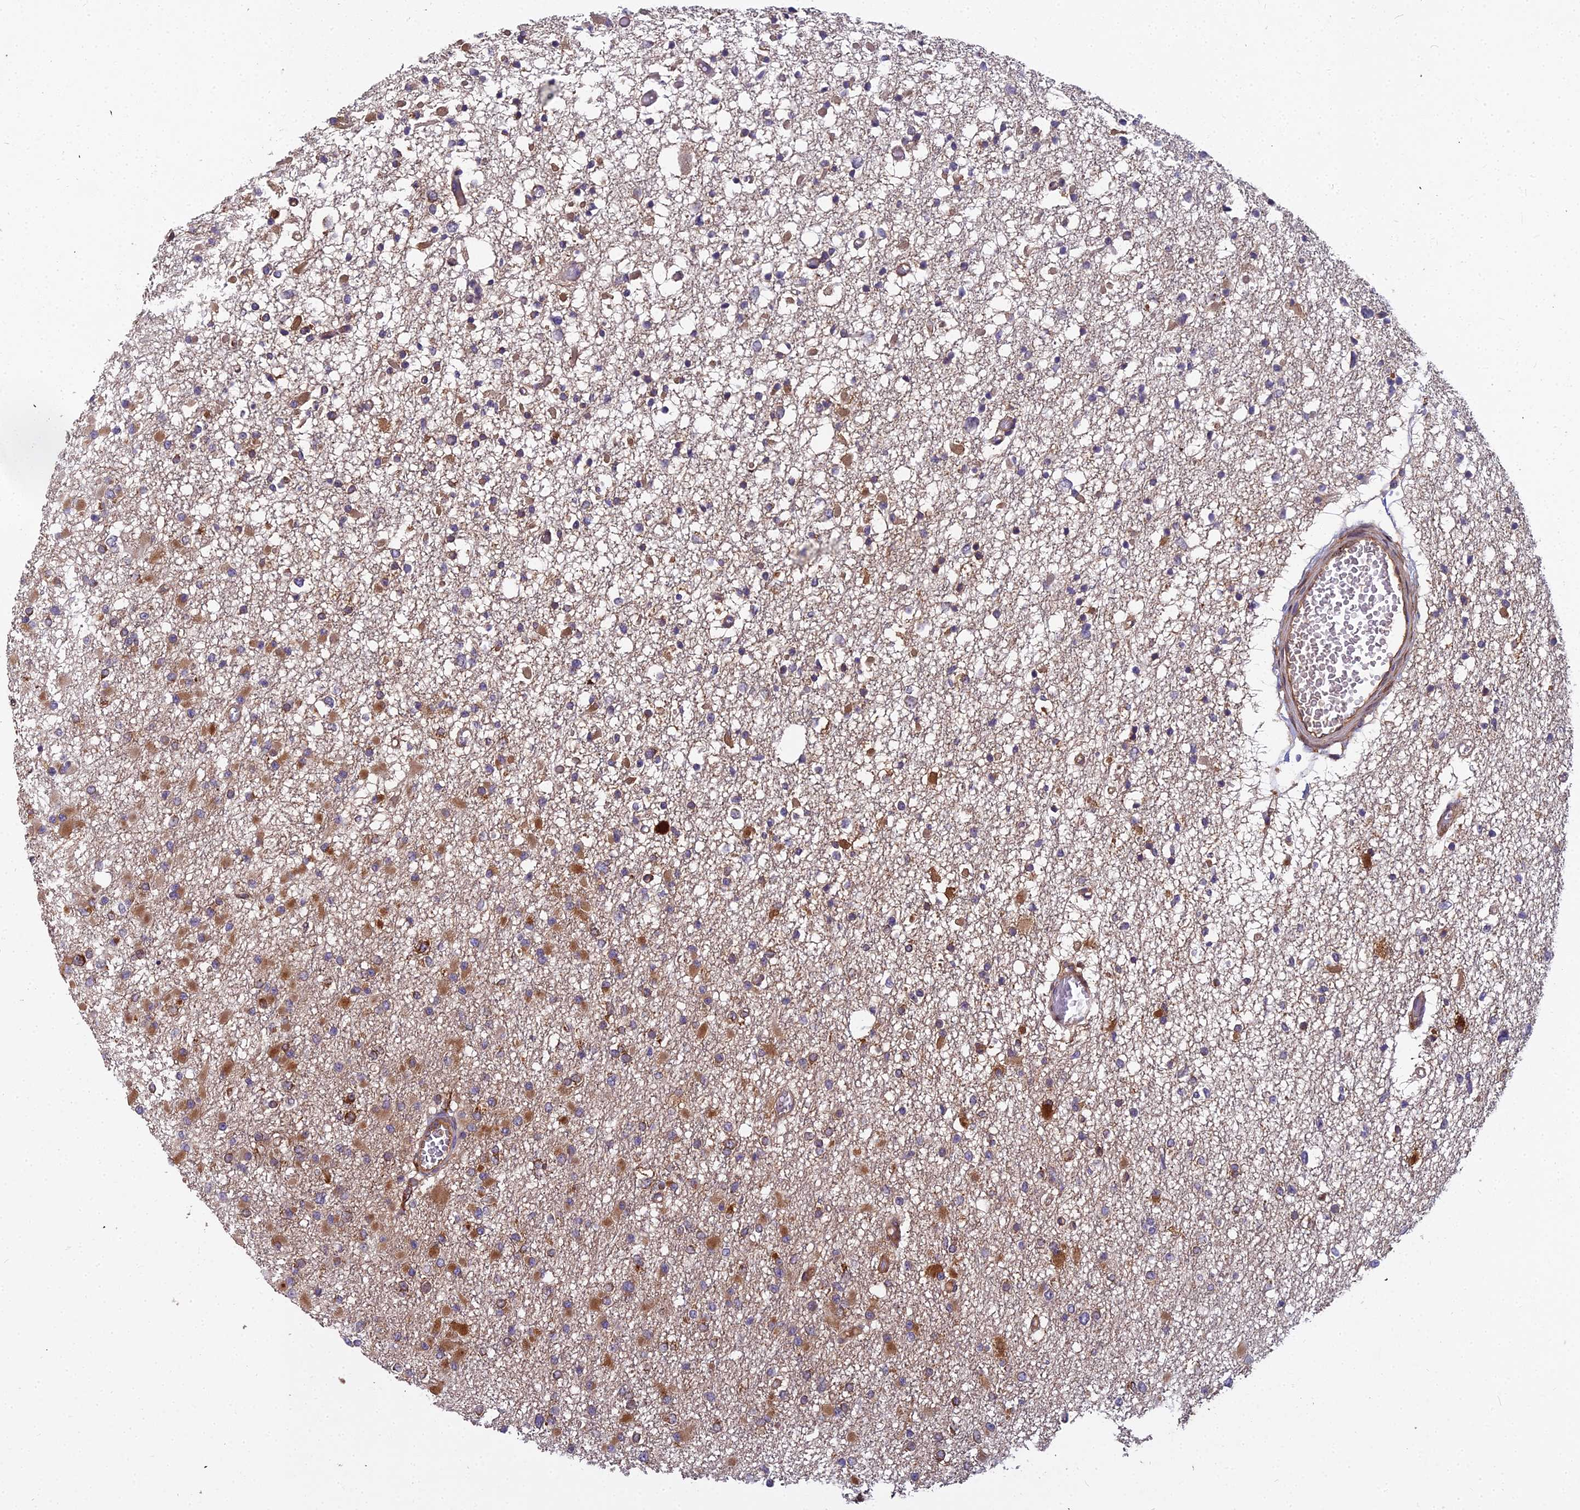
{"staining": {"intensity": "moderate", "quantity": "<25%", "location": "cytoplasmic/membranous"}, "tissue": "glioma", "cell_type": "Tumor cells", "image_type": "cancer", "snomed": [{"axis": "morphology", "description": "Glioma, malignant, Low grade"}, {"axis": "topography", "description": "Brain"}], "caption": "Immunohistochemical staining of low-grade glioma (malignant) demonstrates low levels of moderate cytoplasmic/membranous staining in approximately <25% of tumor cells.", "gene": "NDUFAF7", "patient": {"sex": "female", "age": 22}}